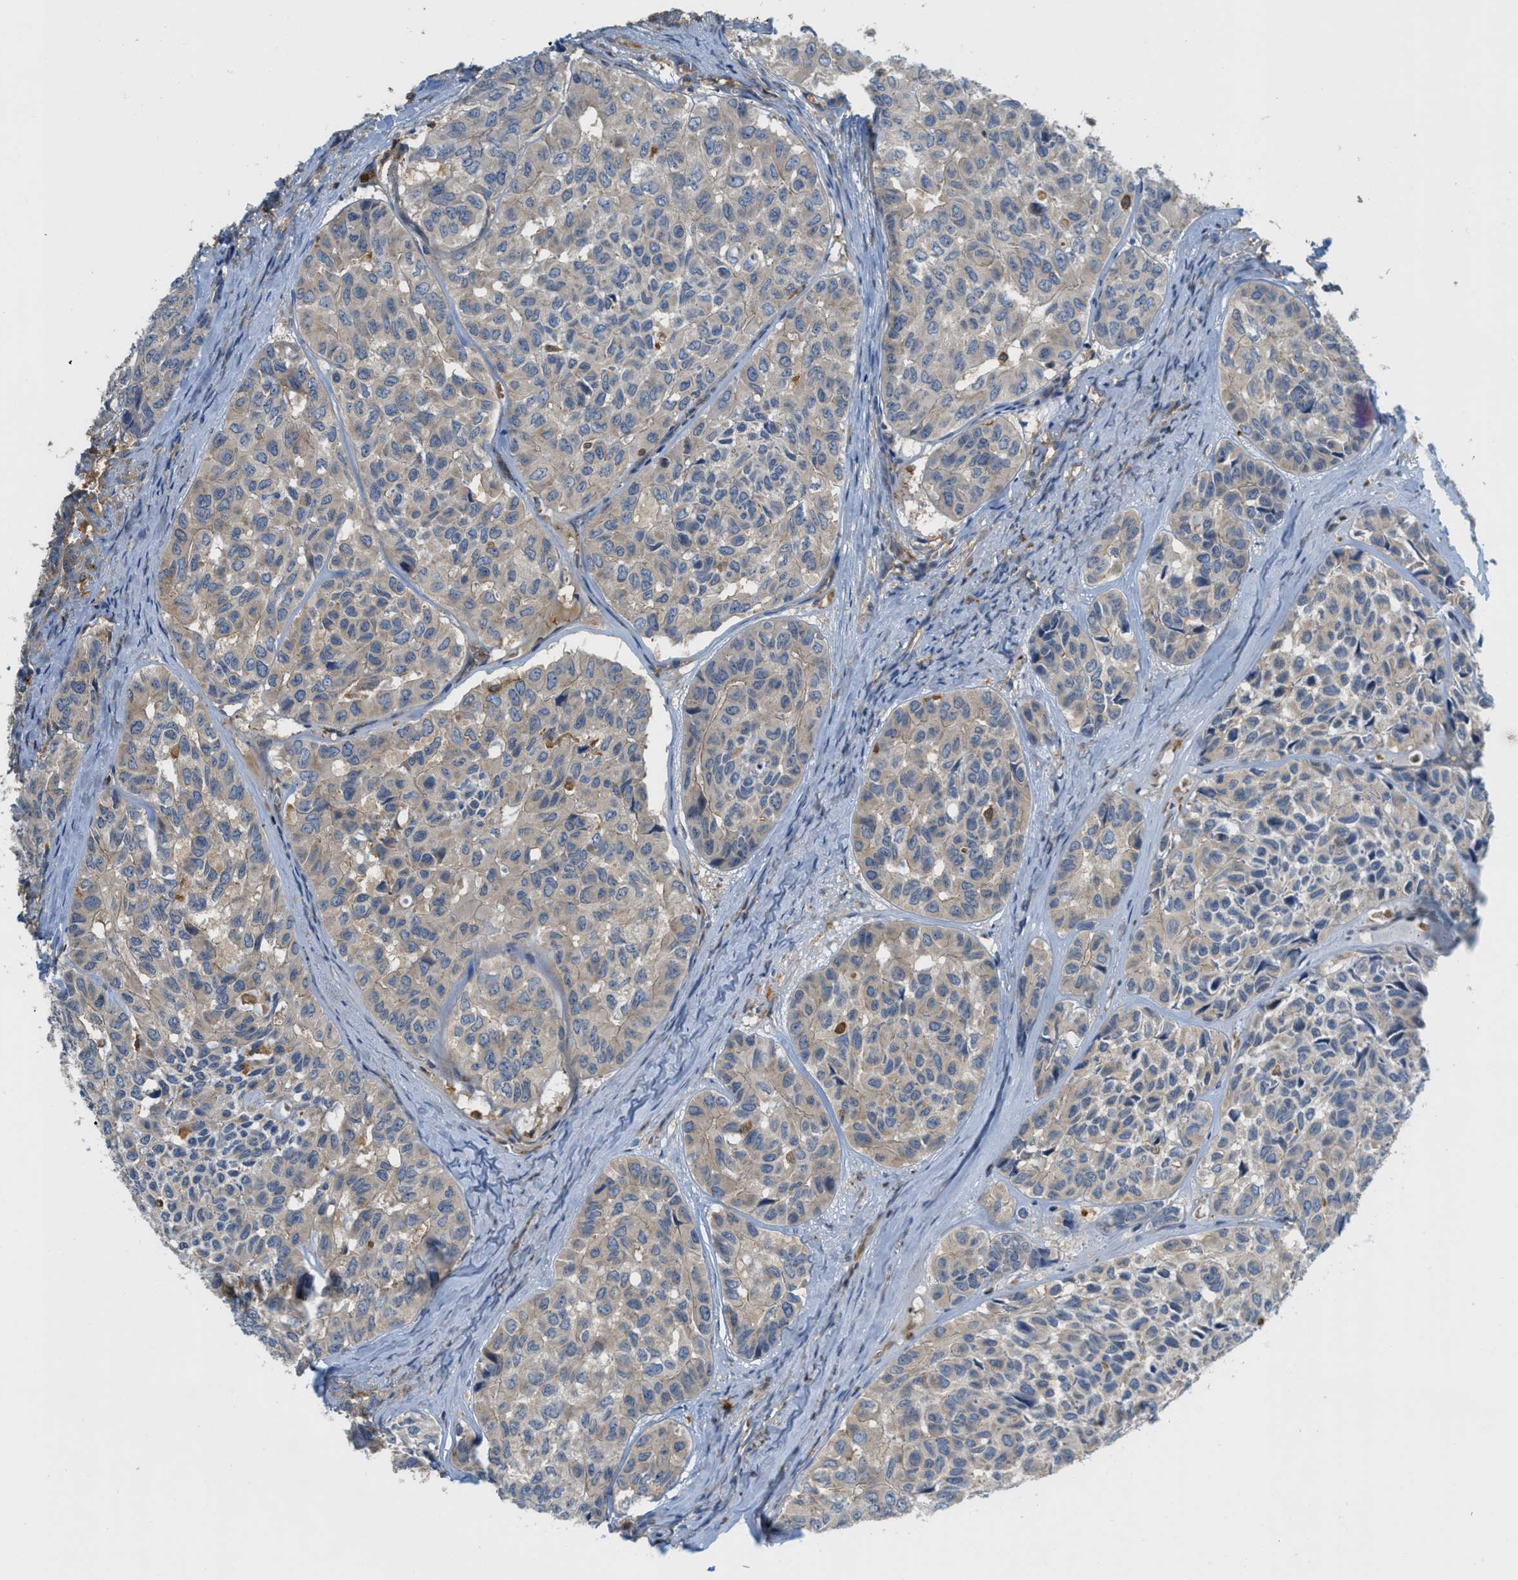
{"staining": {"intensity": "weak", "quantity": "<25%", "location": "cytoplasmic/membranous"}, "tissue": "head and neck cancer", "cell_type": "Tumor cells", "image_type": "cancer", "snomed": [{"axis": "morphology", "description": "Adenocarcinoma, NOS"}, {"axis": "topography", "description": "Salivary gland, NOS"}, {"axis": "topography", "description": "Head-Neck"}], "caption": "Immunohistochemical staining of head and neck cancer demonstrates no significant expression in tumor cells.", "gene": "GRIK2", "patient": {"sex": "female", "age": 76}}